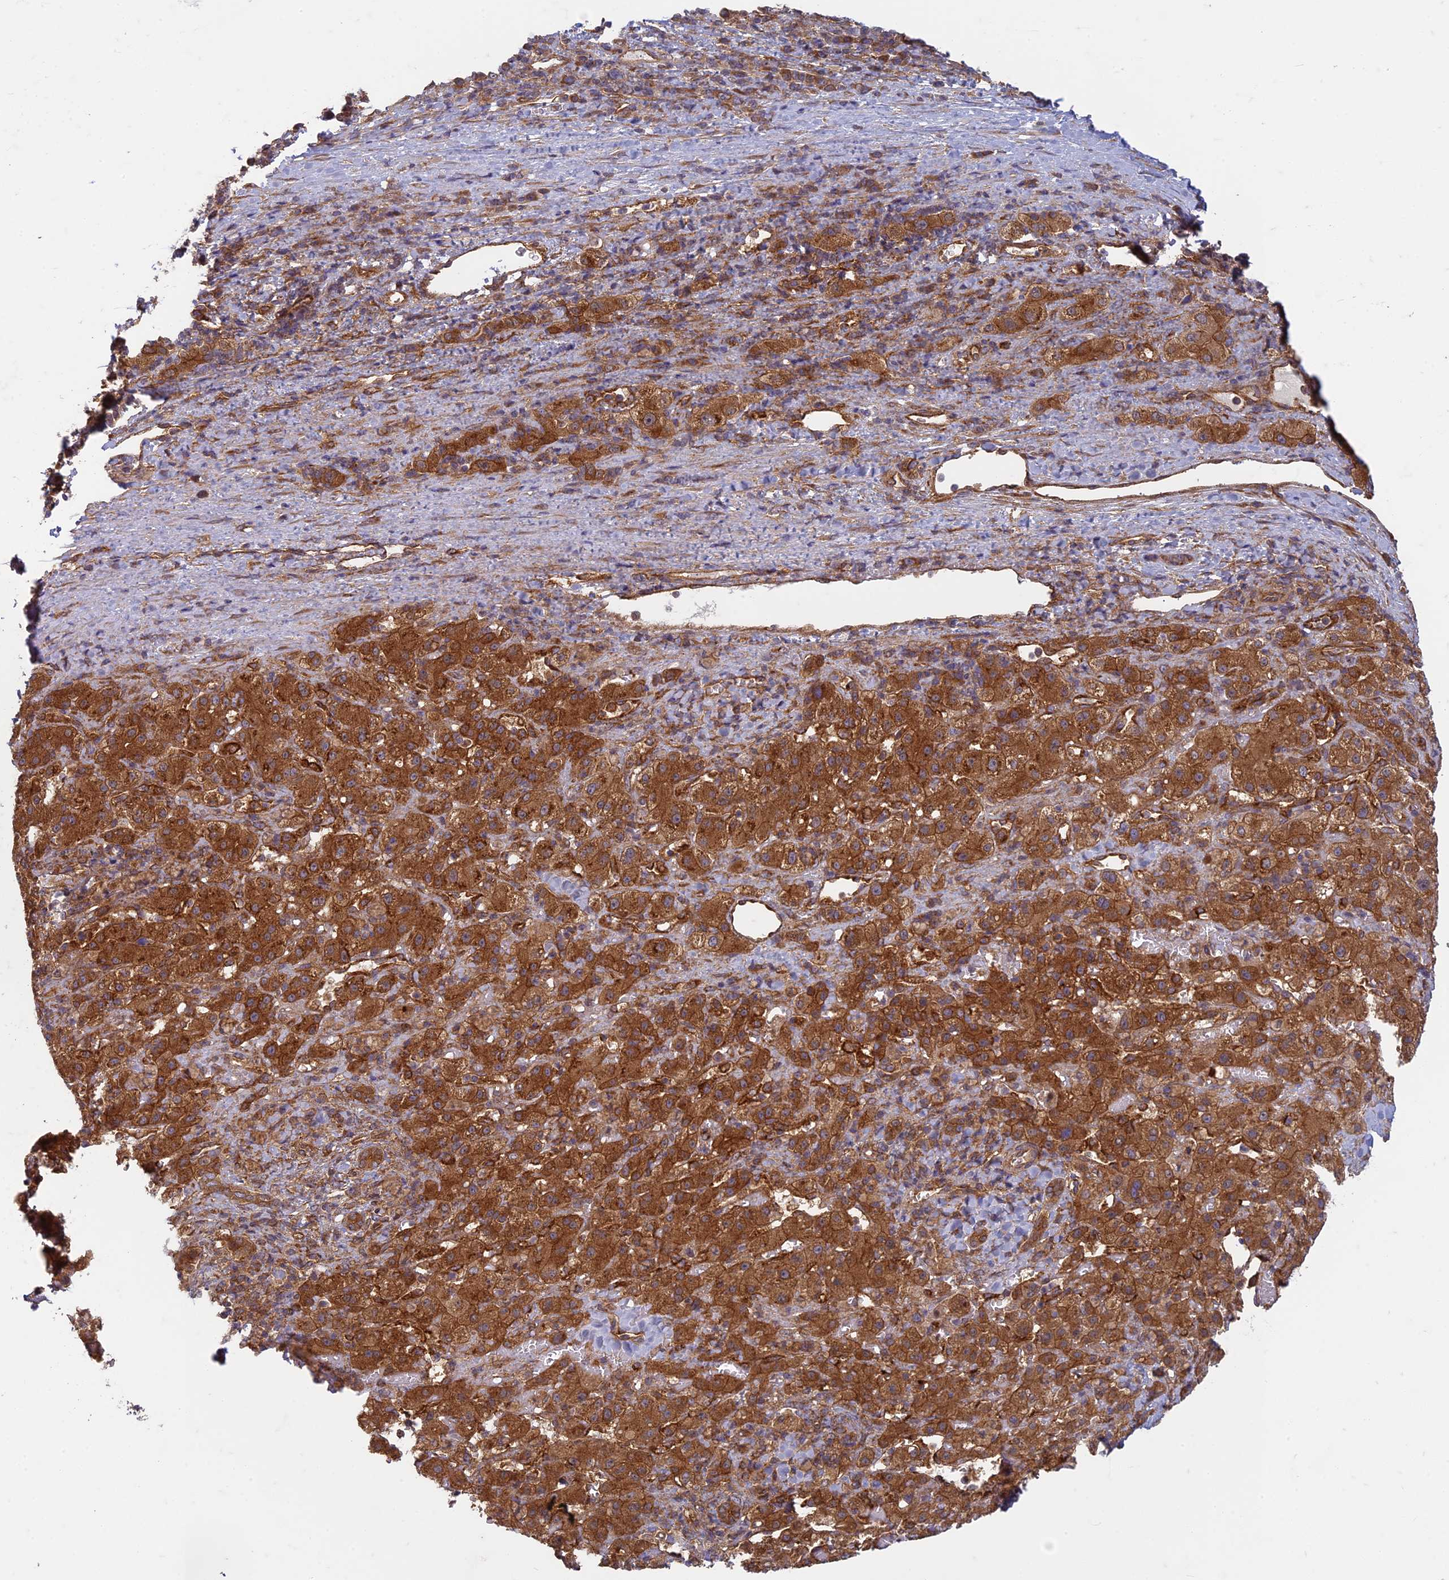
{"staining": {"intensity": "strong", "quantity": ">75%", "location": "cytoplasmic/membranous"}, "tissue": "liver cancer", "cell_type": "Tumor cells", "image_type": "cancer", "snomed": [{"axis": "morphology", "description": "Carcinoma, Hepatocellular, NOS"}, {"axis": "topography", "description": "Liver"}], "caption": "Protein staining reveals strong cytoplasmic/membranous positivity in approximately >75% of tumor cells in liver cancer (hepatocellular carcinoma).", "gene": "TCF25", "patient": {"sex": "female", "age": 58}}